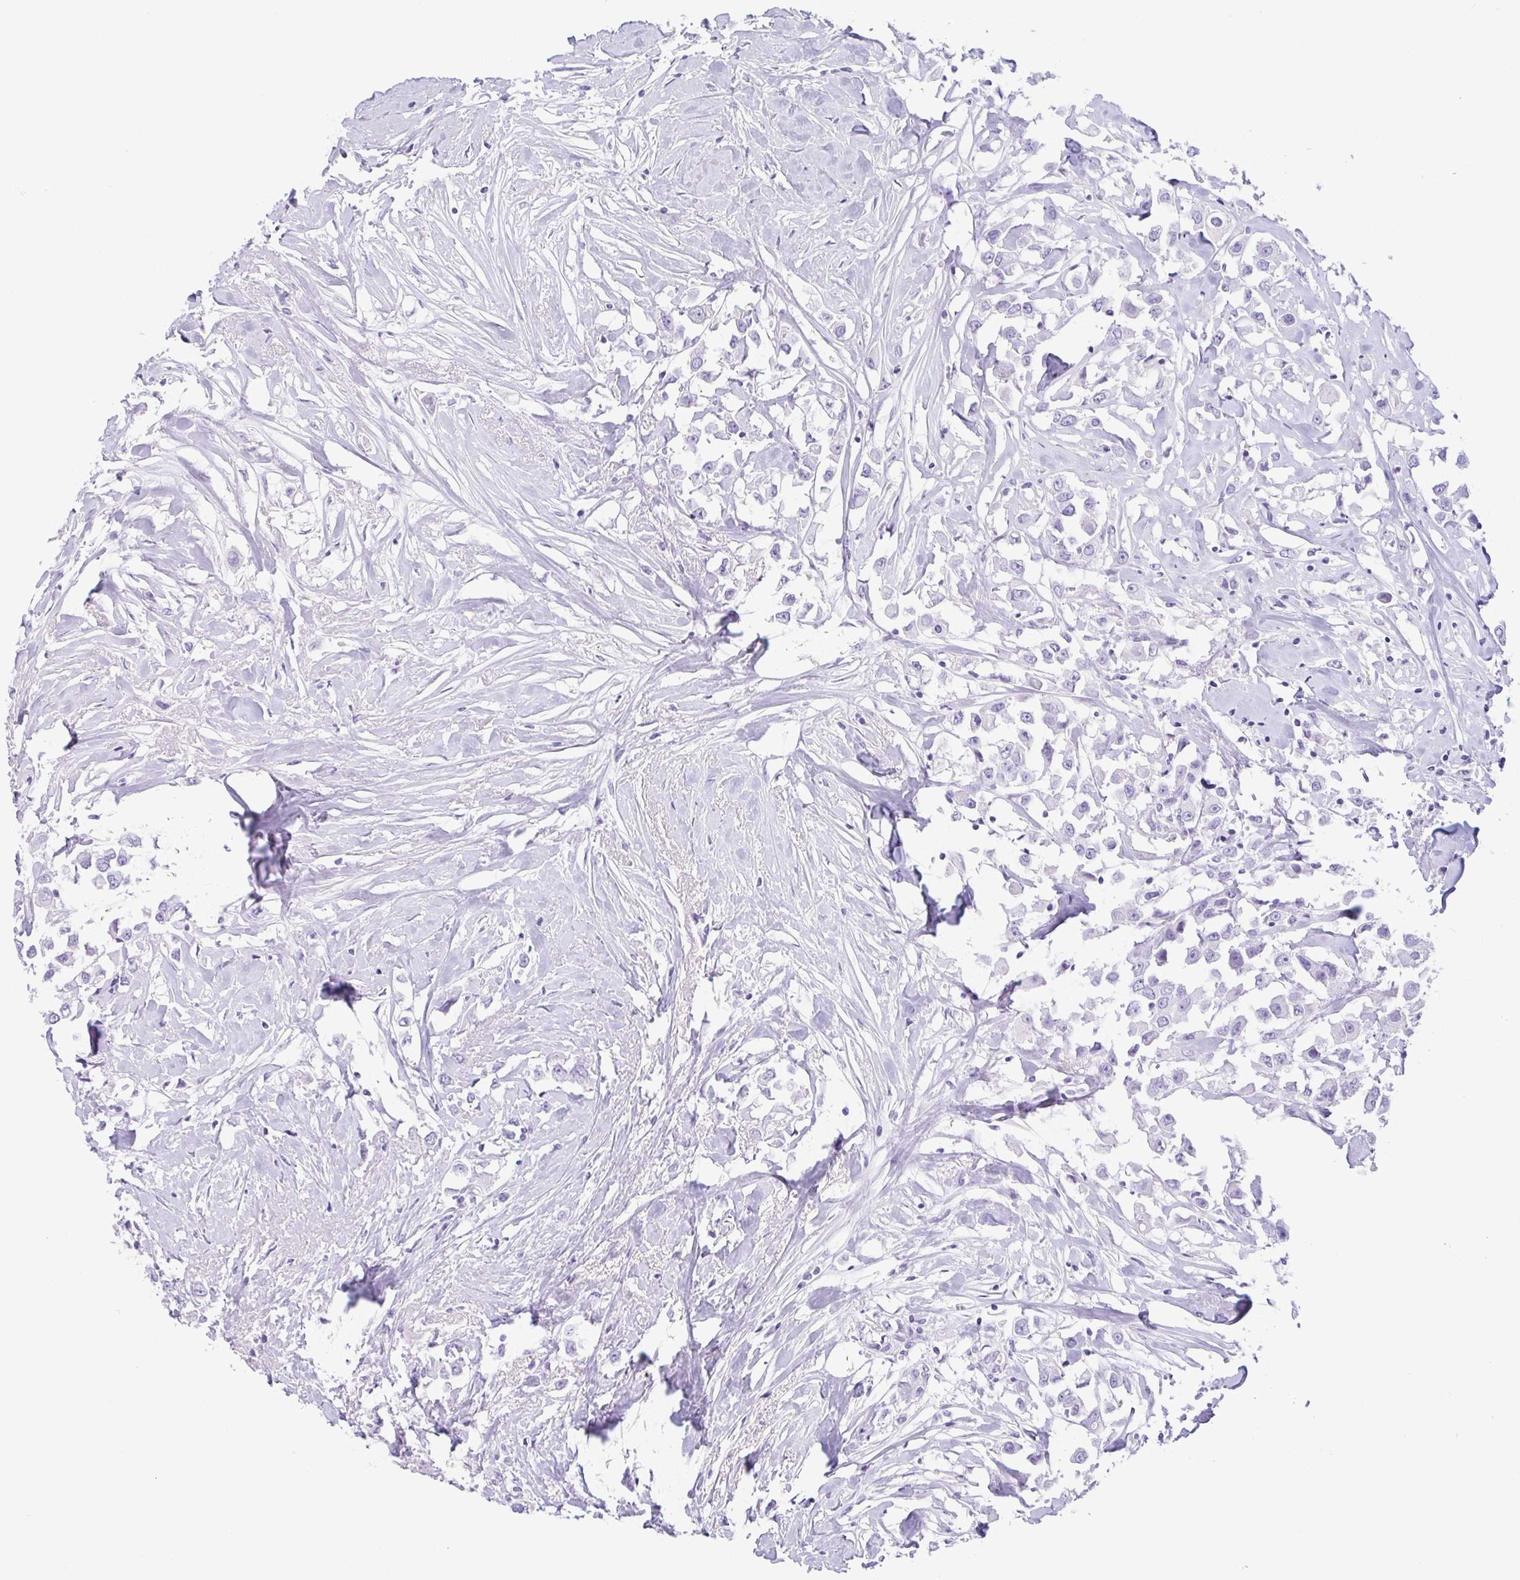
{"staining": {"intensity": "negative", "quantity": "none", "location": "none"}, "tissue": "breast cancer", "cell_type": "Tumor cells", "image_type": "cancer", "snomed": [{"axis": "morphology", "description": "Duct carcinoma"}, {"axis": "topography", "description": "Breast"}], "caption": "A high-resolution micrograph shows IHC staining of breast cancer (infiltrating ductal carcinoma), which reveals no significant staining in tumor cells. Brightfield microscopy of immunohistochemistry (IHC) stained with DAB (brown) and hematoxylin (blue), captured at high magnification.", "gene": "CTSE", "patient": {"sex": "female", "age": 61}}